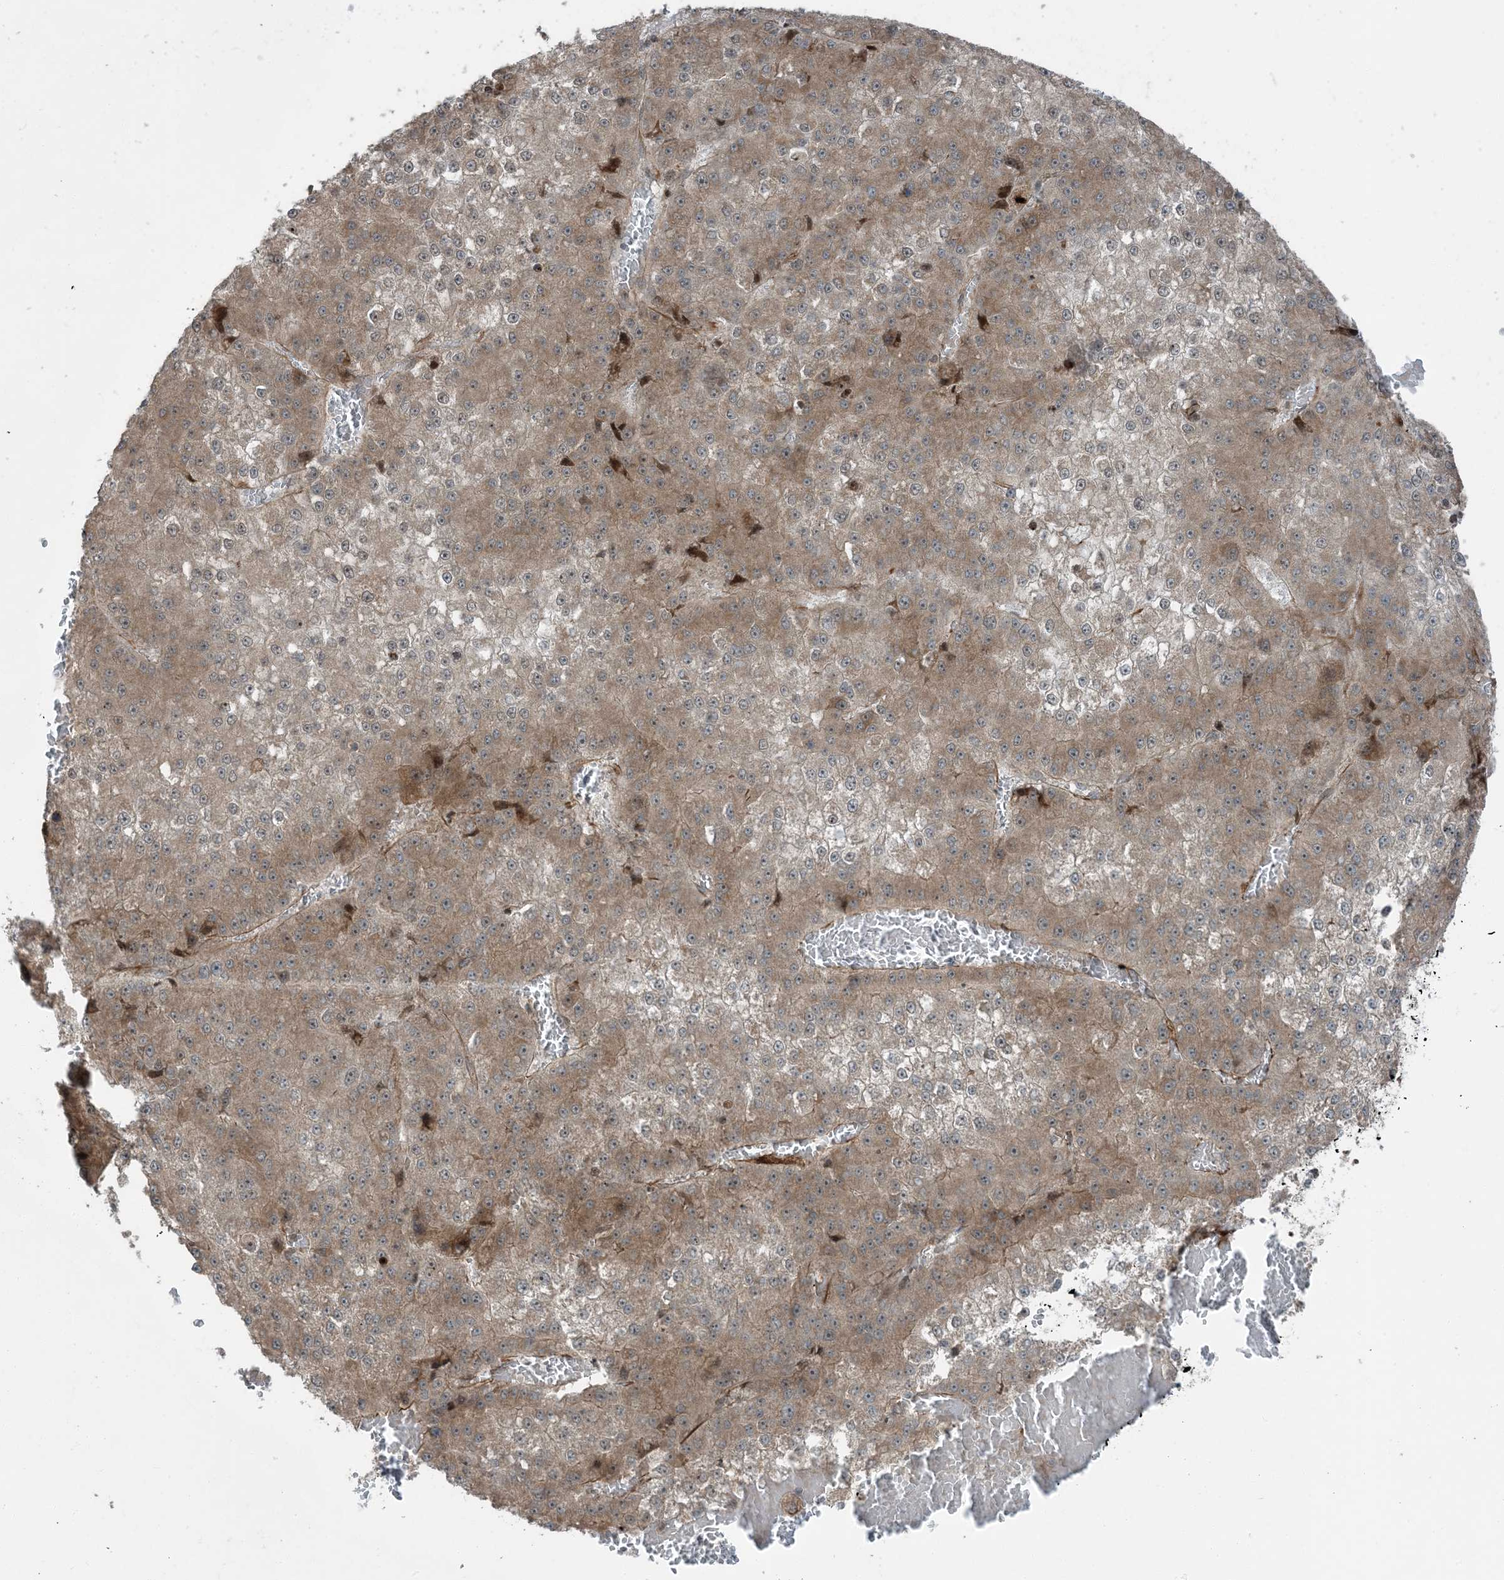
{"staining": {"intensity": "weak", "quantity": "25%-75%", "location": "cytoplasmic/membranous"}, "tissue": "liver cancer", "cell_type": "Tumor cells", "image_type": "cancer", "snomed": [{"axis": "morphology", "description": "Carcinoma, Hepatocellular, NOS"}, {"axis": "topography", "description": "Liver"}], "caption": "Hepatocellular carcinoma (liver) stained for a protein (brown) exhibits weak cytoplasmic/membranous positive expression in about 25%-75% of tumor cells.", "gene": "EDEM2", "patient": {"sex": "female", "age": 73}}